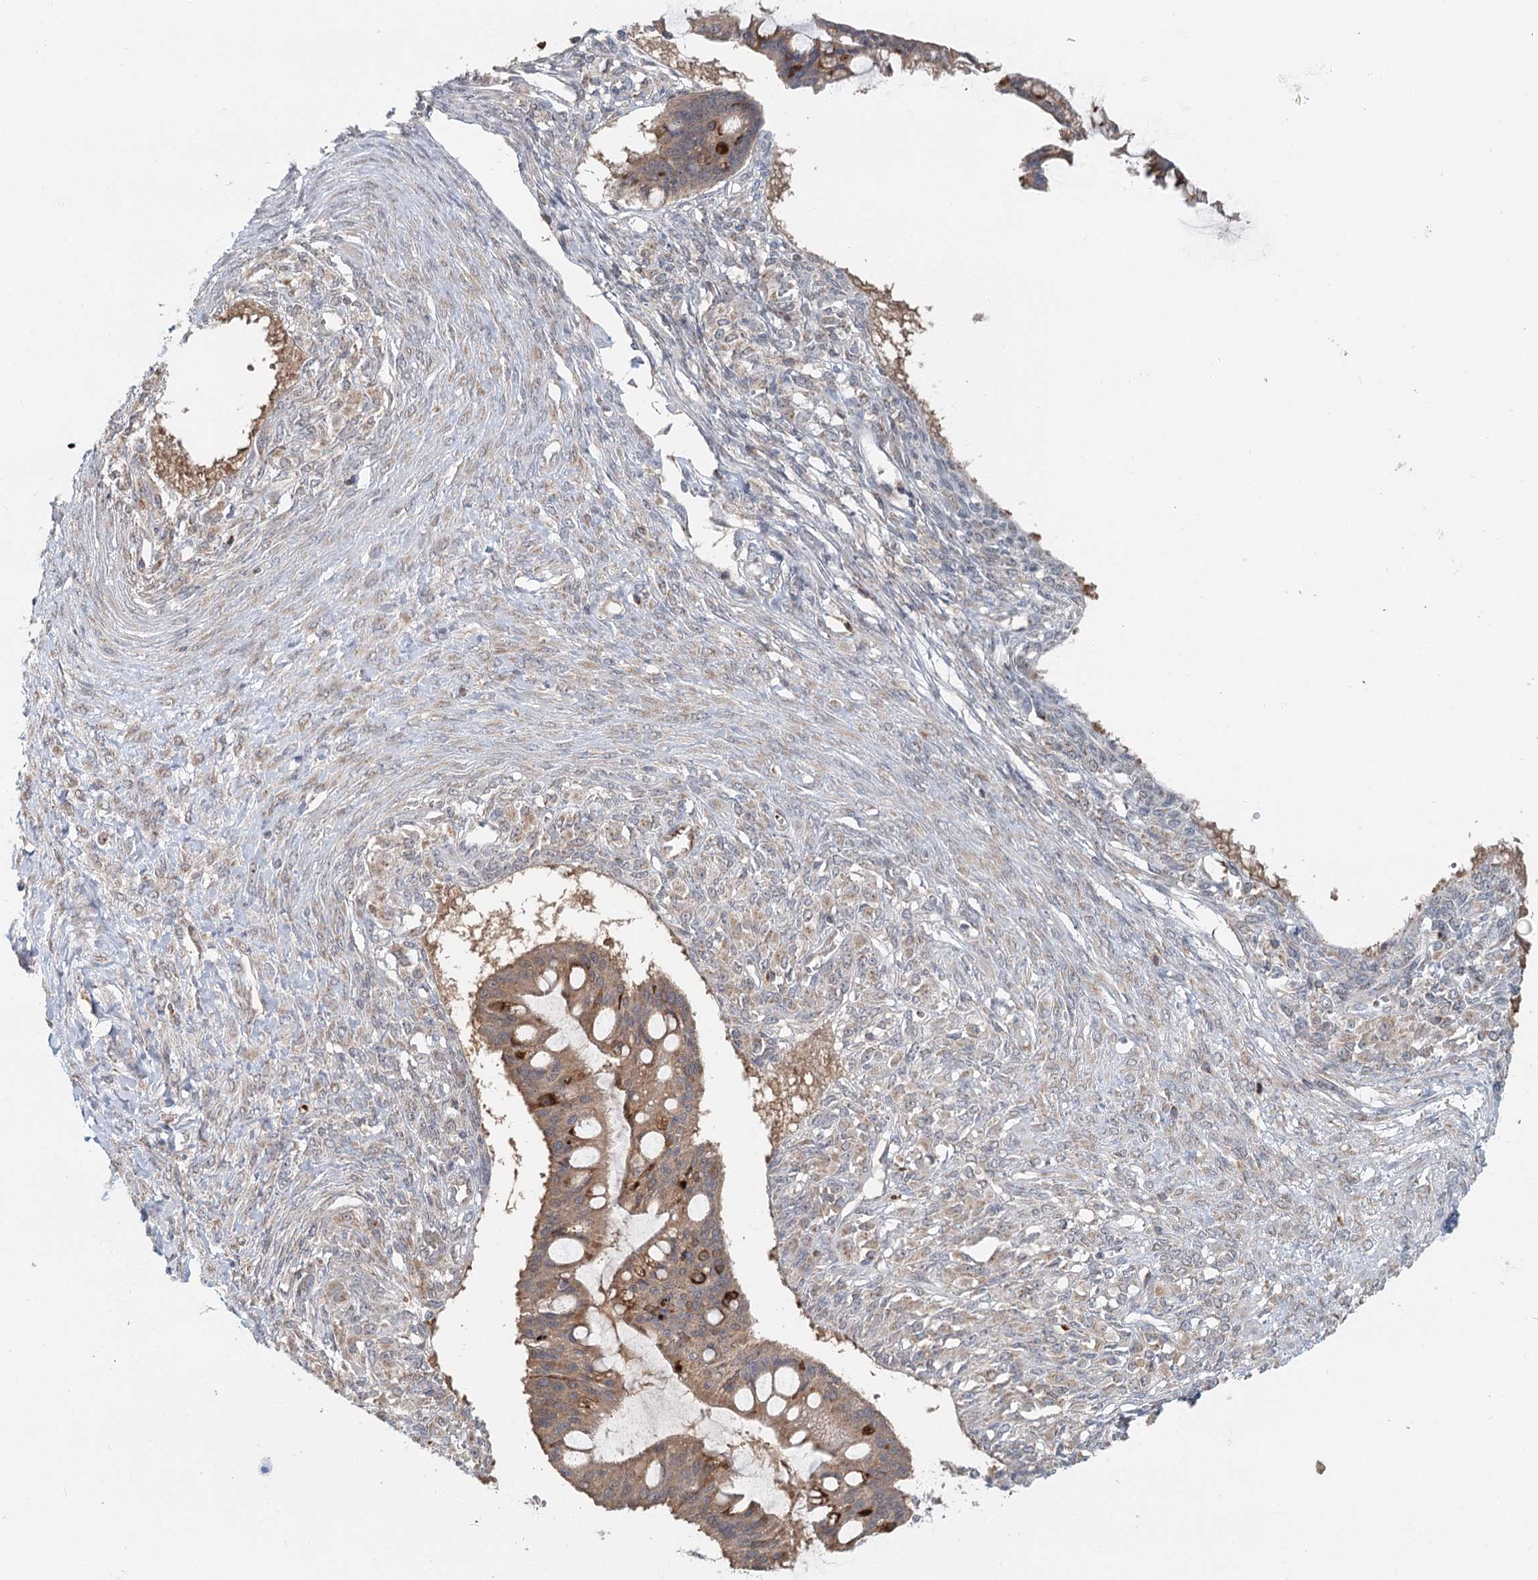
{"staining": {"intensity": "moderate", "quantity": ">75%", "location": "cytoplasmic/membranous"}, "tissue": "ovarian cancer", "cell_type": "Tumor cells", "image_type": "cancer", "snomed": [{"axis": "morphology", "description": "Cystadenocarcinoma, mucinous, NOS"}, {"axis": "topography", "description": "Ovary"}], "caption": "Approximately >75% of tumor cells in human ovarian cancer (mucinous cystadenocarcinoma) demonstrate moderate cytoplasmic/membranous protein positivity as visualized by brown immunohistochemical staining.", "gene": "ADK", "patient": {"sex": "female", "age": 73}}